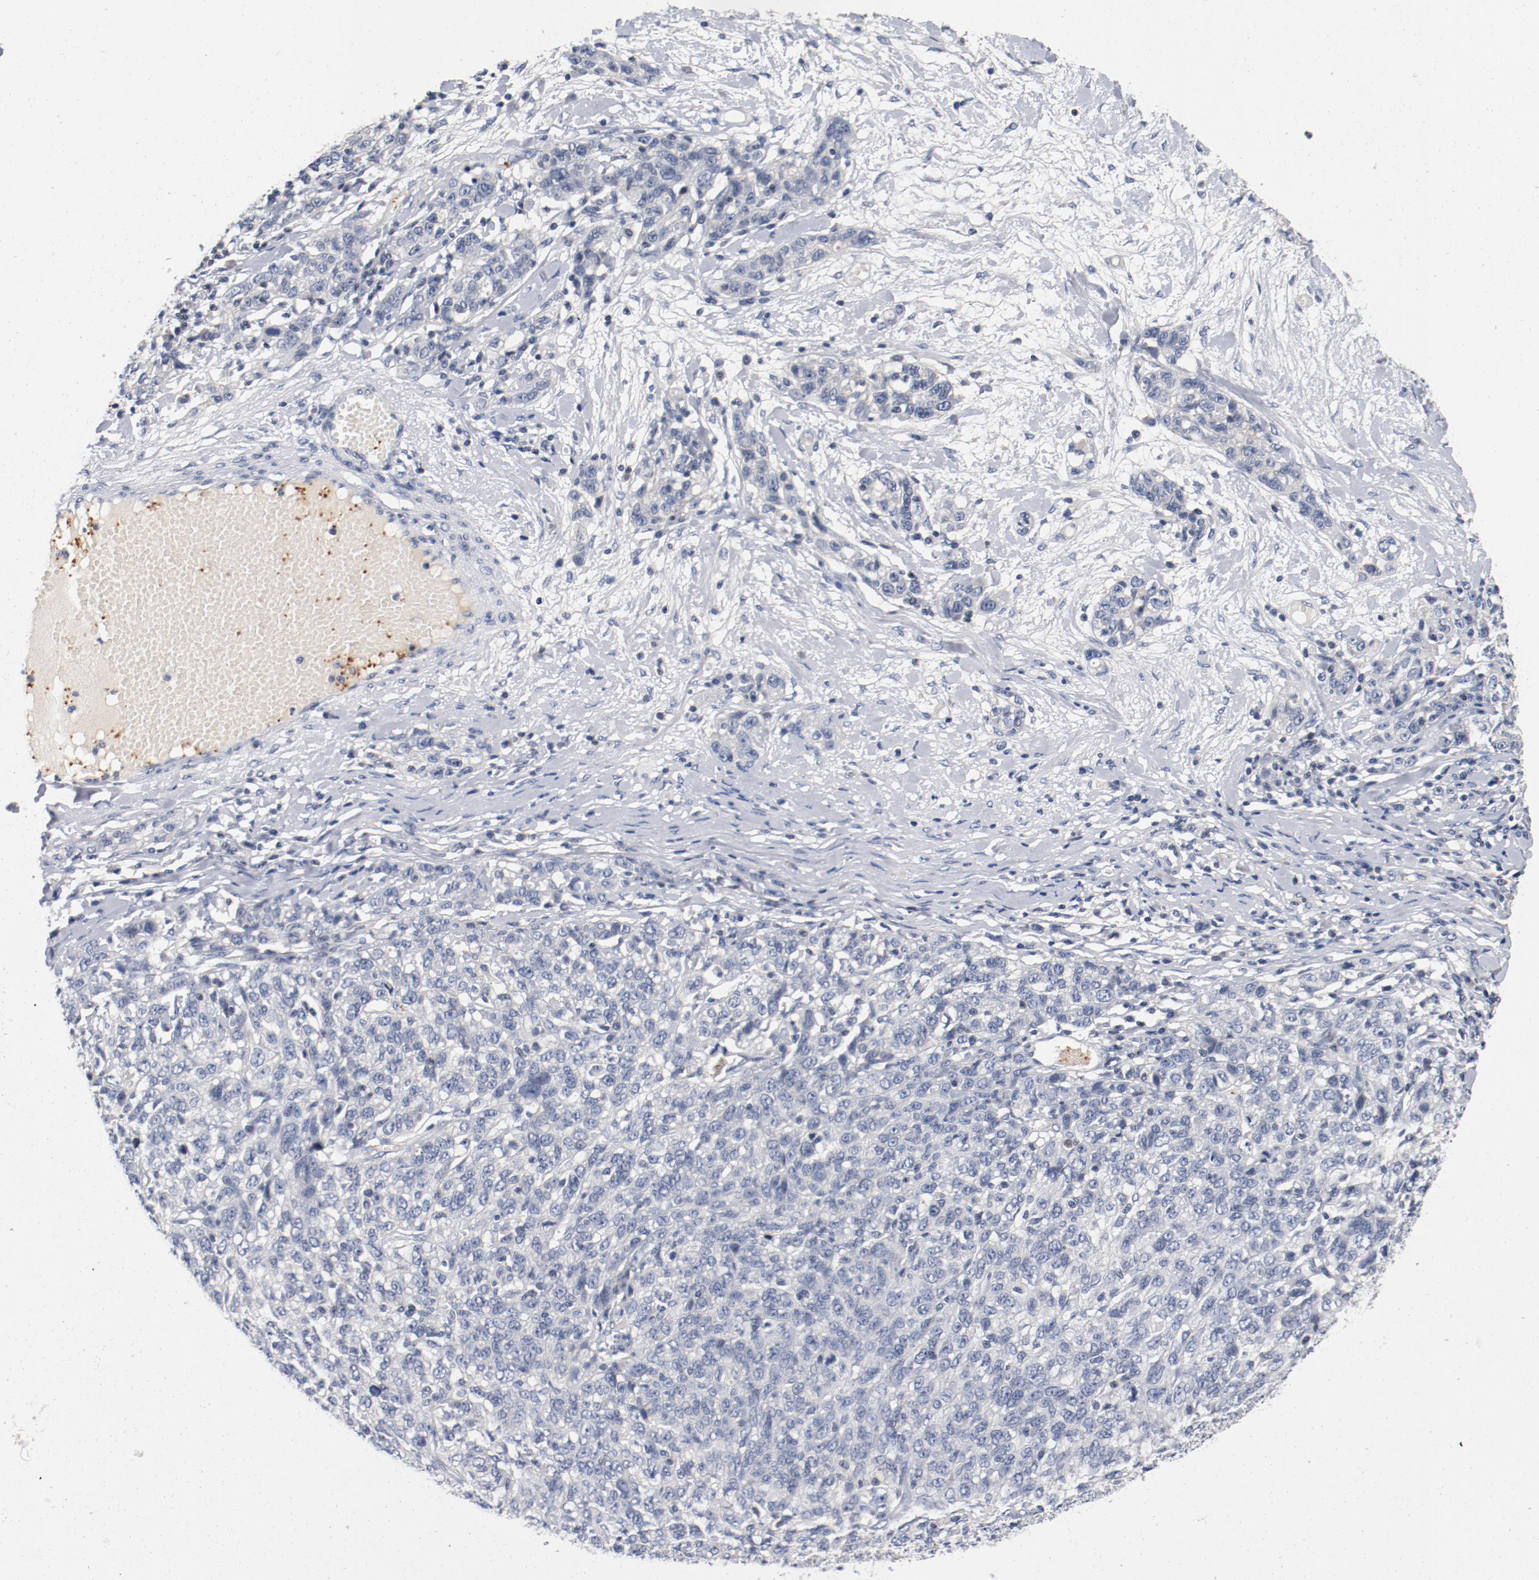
{"staining": {"intensity": "negative", "quantity": "none", "location": "none"}, "tissue": "ovarian cancer", "cell_type": "Tumor cells", "image_type": "cancer", "snomed": [{"axis": "morphology", "description": "Cystadenocarcinoma, serous, NOS"}, {"axis": "topography", "description": "Ovary"}], "caption": "The image demonstrates no significant staining in tumor cells of serous cystadenocarcinoma (ovarian). (Stains: DAB immunohistochemistry (IHC) with hematoxylin counter stain, Microscopy: brightfield microscopy at high magnification).", "gene": "PIM1", "patient": {"sex": "female", "age": 71}}